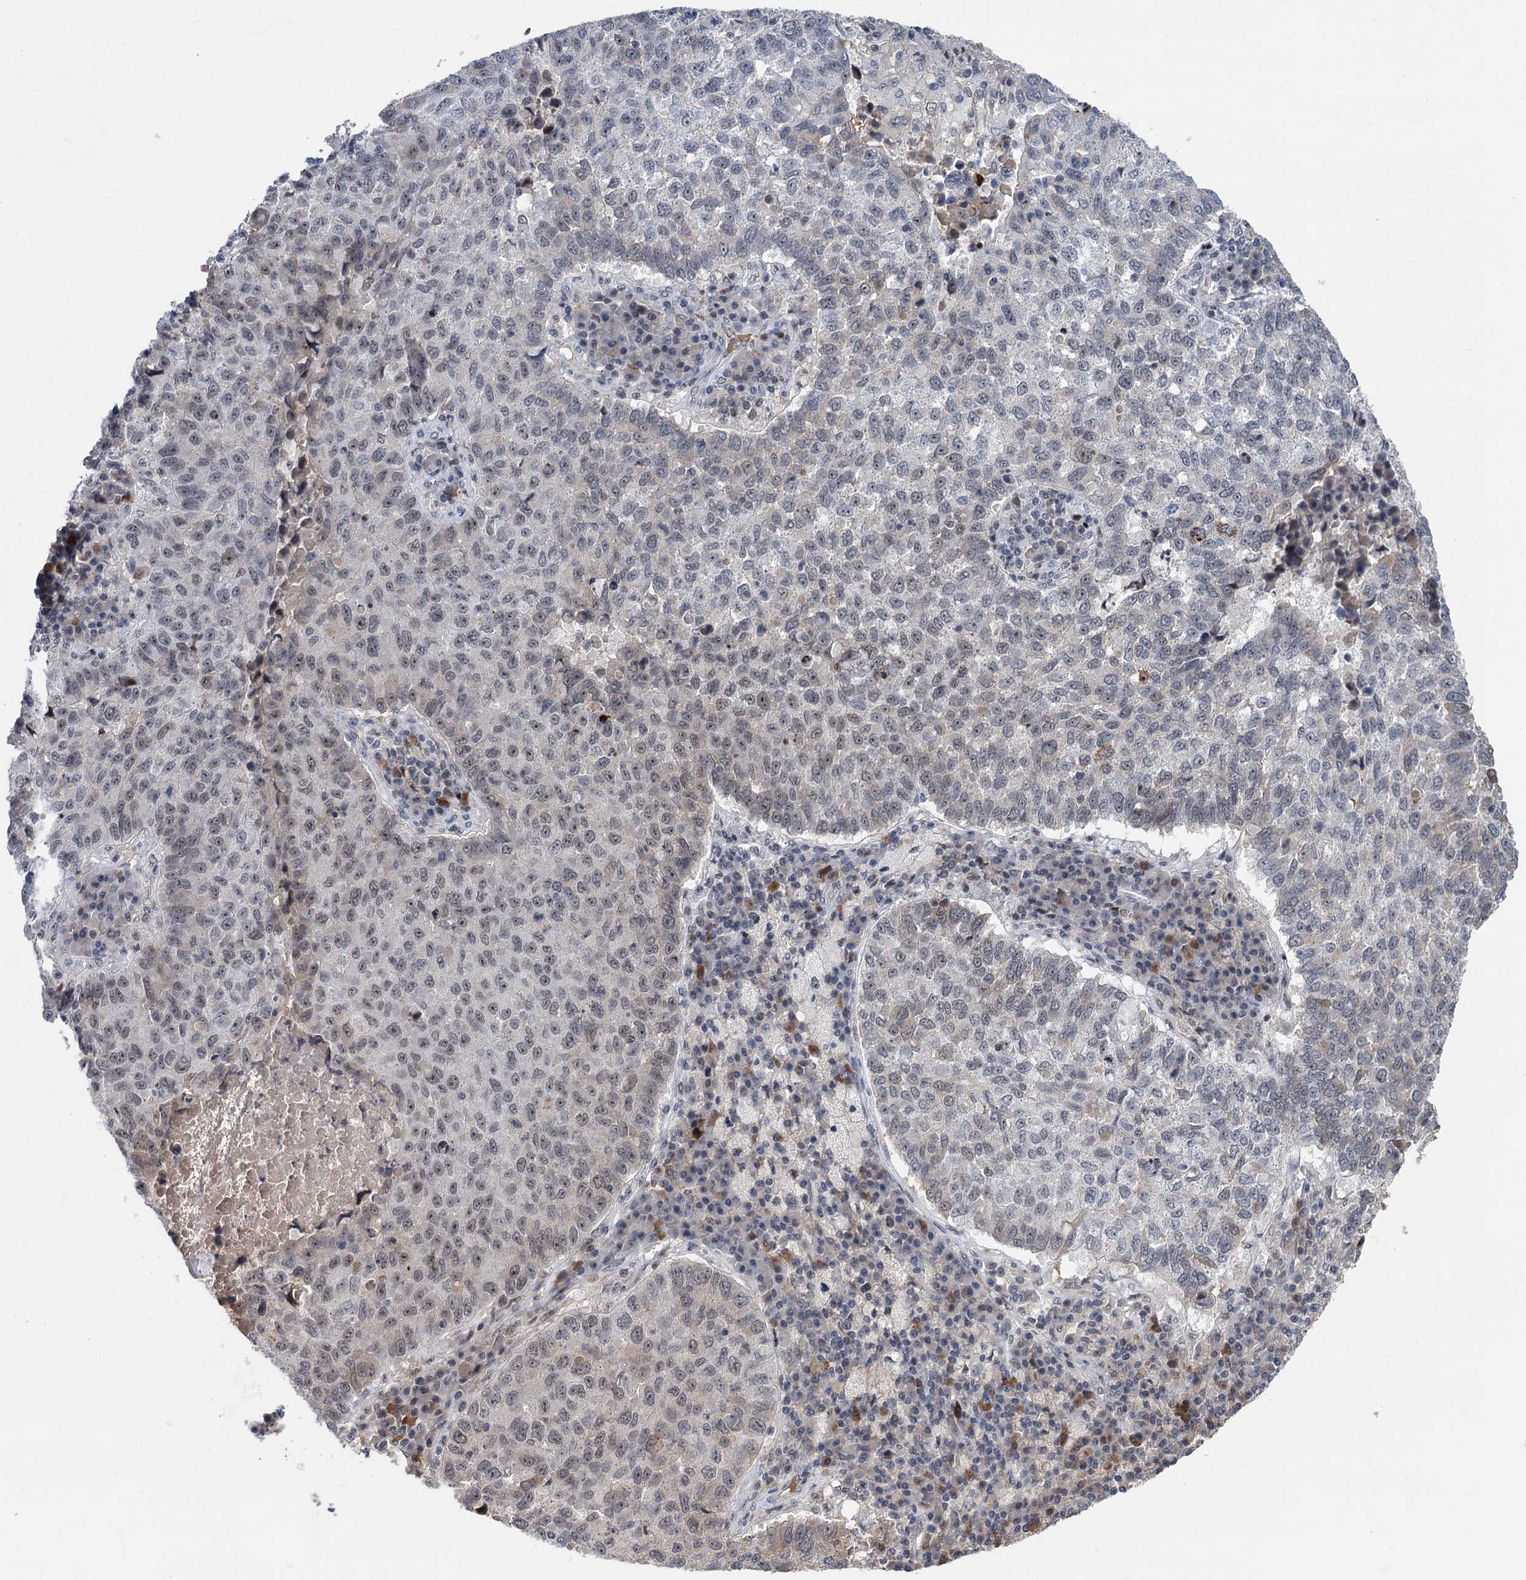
{"staining": {"intensity": "negative", "quantity": "none", "location": "none"}, "tissue": "lung cancer", "cell_type": "Tumor cells", "image_type": "cancer", "snomed": [{"axis": "morphology", "description": "Squamous cell carcinoma, NOS"}, {"axis": "topography", "description": "Lung"}], "caption": "Histopathology image shows no significant protein expression in tumor cells of lung cancer.", "gene": "ZCCHC10", "patient": {"sex": "male", "age": 73}}